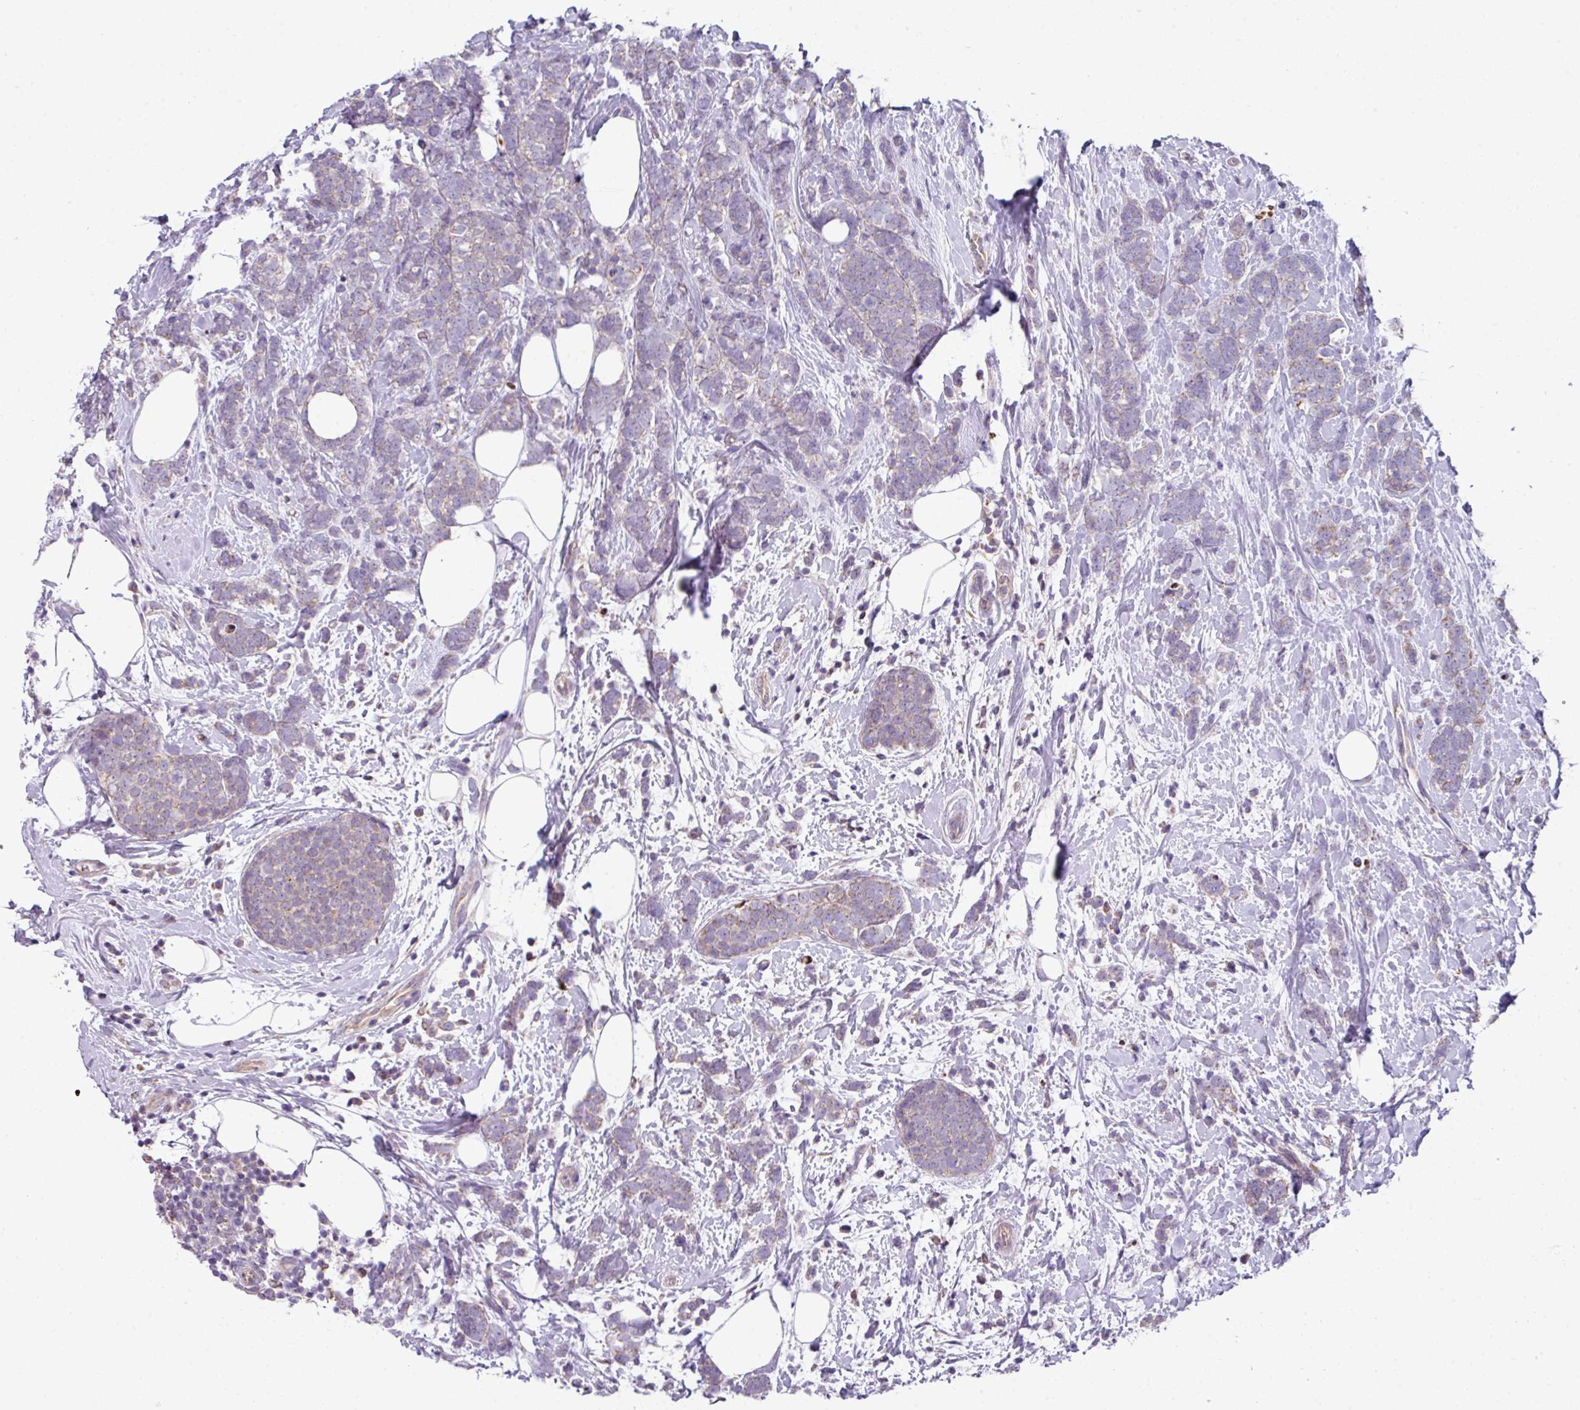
{"staining": {"intensity": "weak", "quantity": "25%-75%", "location": "cytoplasmic/membranous"}, "tissue": "breast cancer", "cell_type": "Tumor cells", "image_type": "cancer", "snomed": [{"axis": "morphology", "description": "Lobular carcinoma"}, {"axis": "topography", "description": "Breast"}], "caption": "The immunohistochemical stain highlights weak cytoplasmic/membranous expression in tumor cells of breast cancer (lobular carcinoma) tissue.", "gene": "LRRC9", "patient": {"sex": "female", "age": 58}}